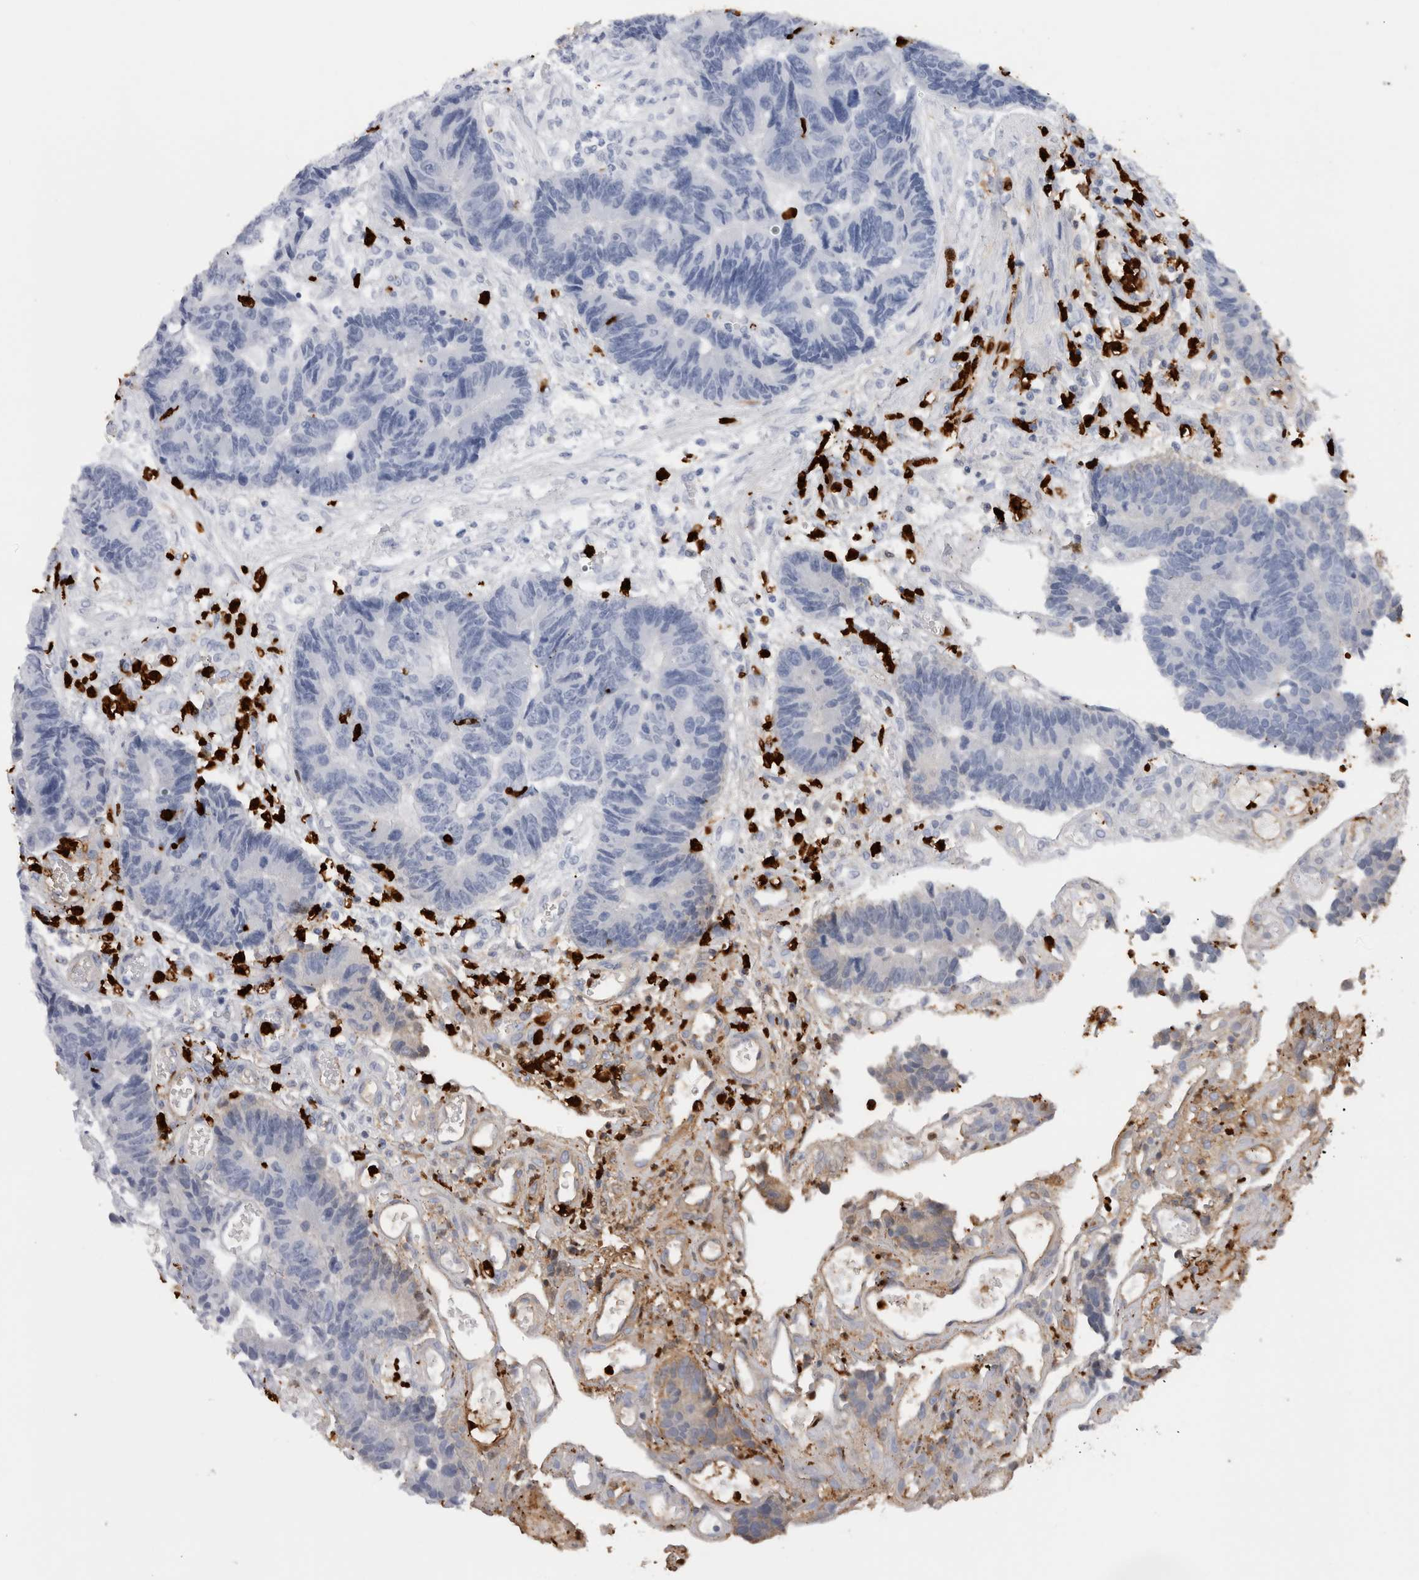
{"staining": {"intensity": "negative", "quantity": "none", "location": "none"}, "tissue": "colorectal cancer", "cell_type": "Tumor cells", "image_type": "cancer", "snomed": [{"axis": "morphology", "description": "Adenocarcinoma, NOS"}, {"axis": "topography", "description": "Rectum"}], "caption": "The micrograph demonstrates no significant expression in tumor cells of adenocarcinoma (colorectal).", "gene": "S100A8", "patient": {"sex": "male", "age": 84}}